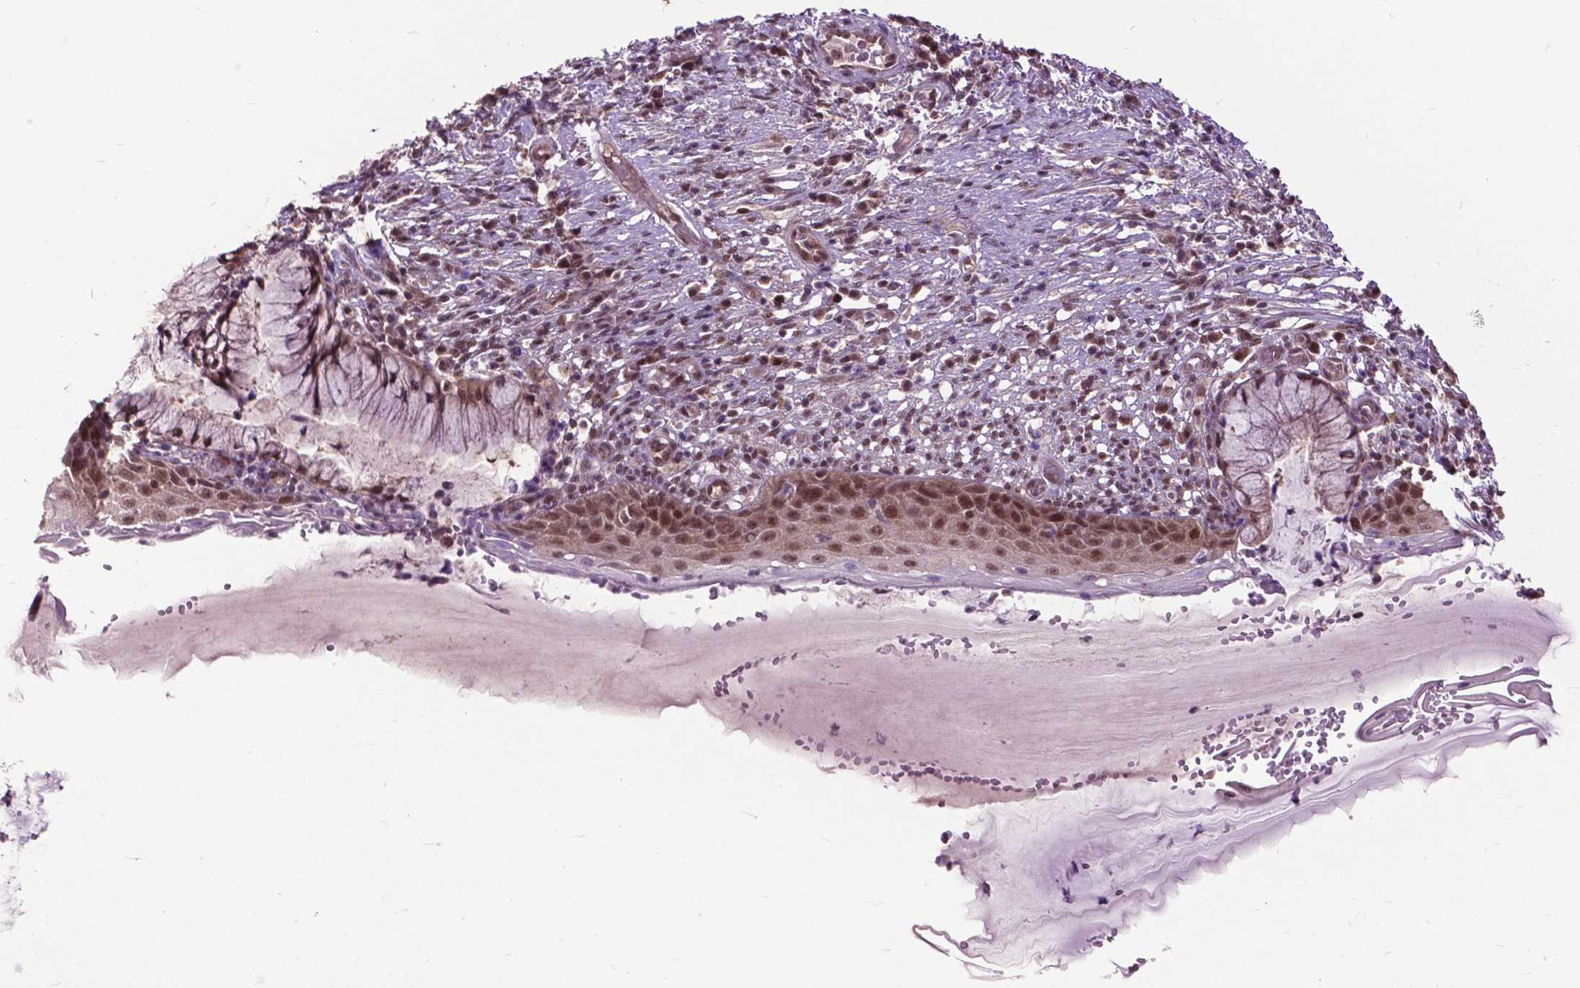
{"staining": {"intensity": "moderate", "quantity": ">75%", "location": "nuclear"}, "tissue": "cervix", "cell_type": "Glandular cells", "image_type": "normal", "snomed": [{"axis": "morphology", "description": "Normal tissue, NOS"}, {"axis": "topography", "description": "Cervix"}], "caption": "Immunohistochemical staining of unremarkable human cervix demonstrates moderate nuclear protein positivity in approximately >75% of glandular cells.", "gene": "FAF1", "patient": {"sex": "female", "age": 37}}